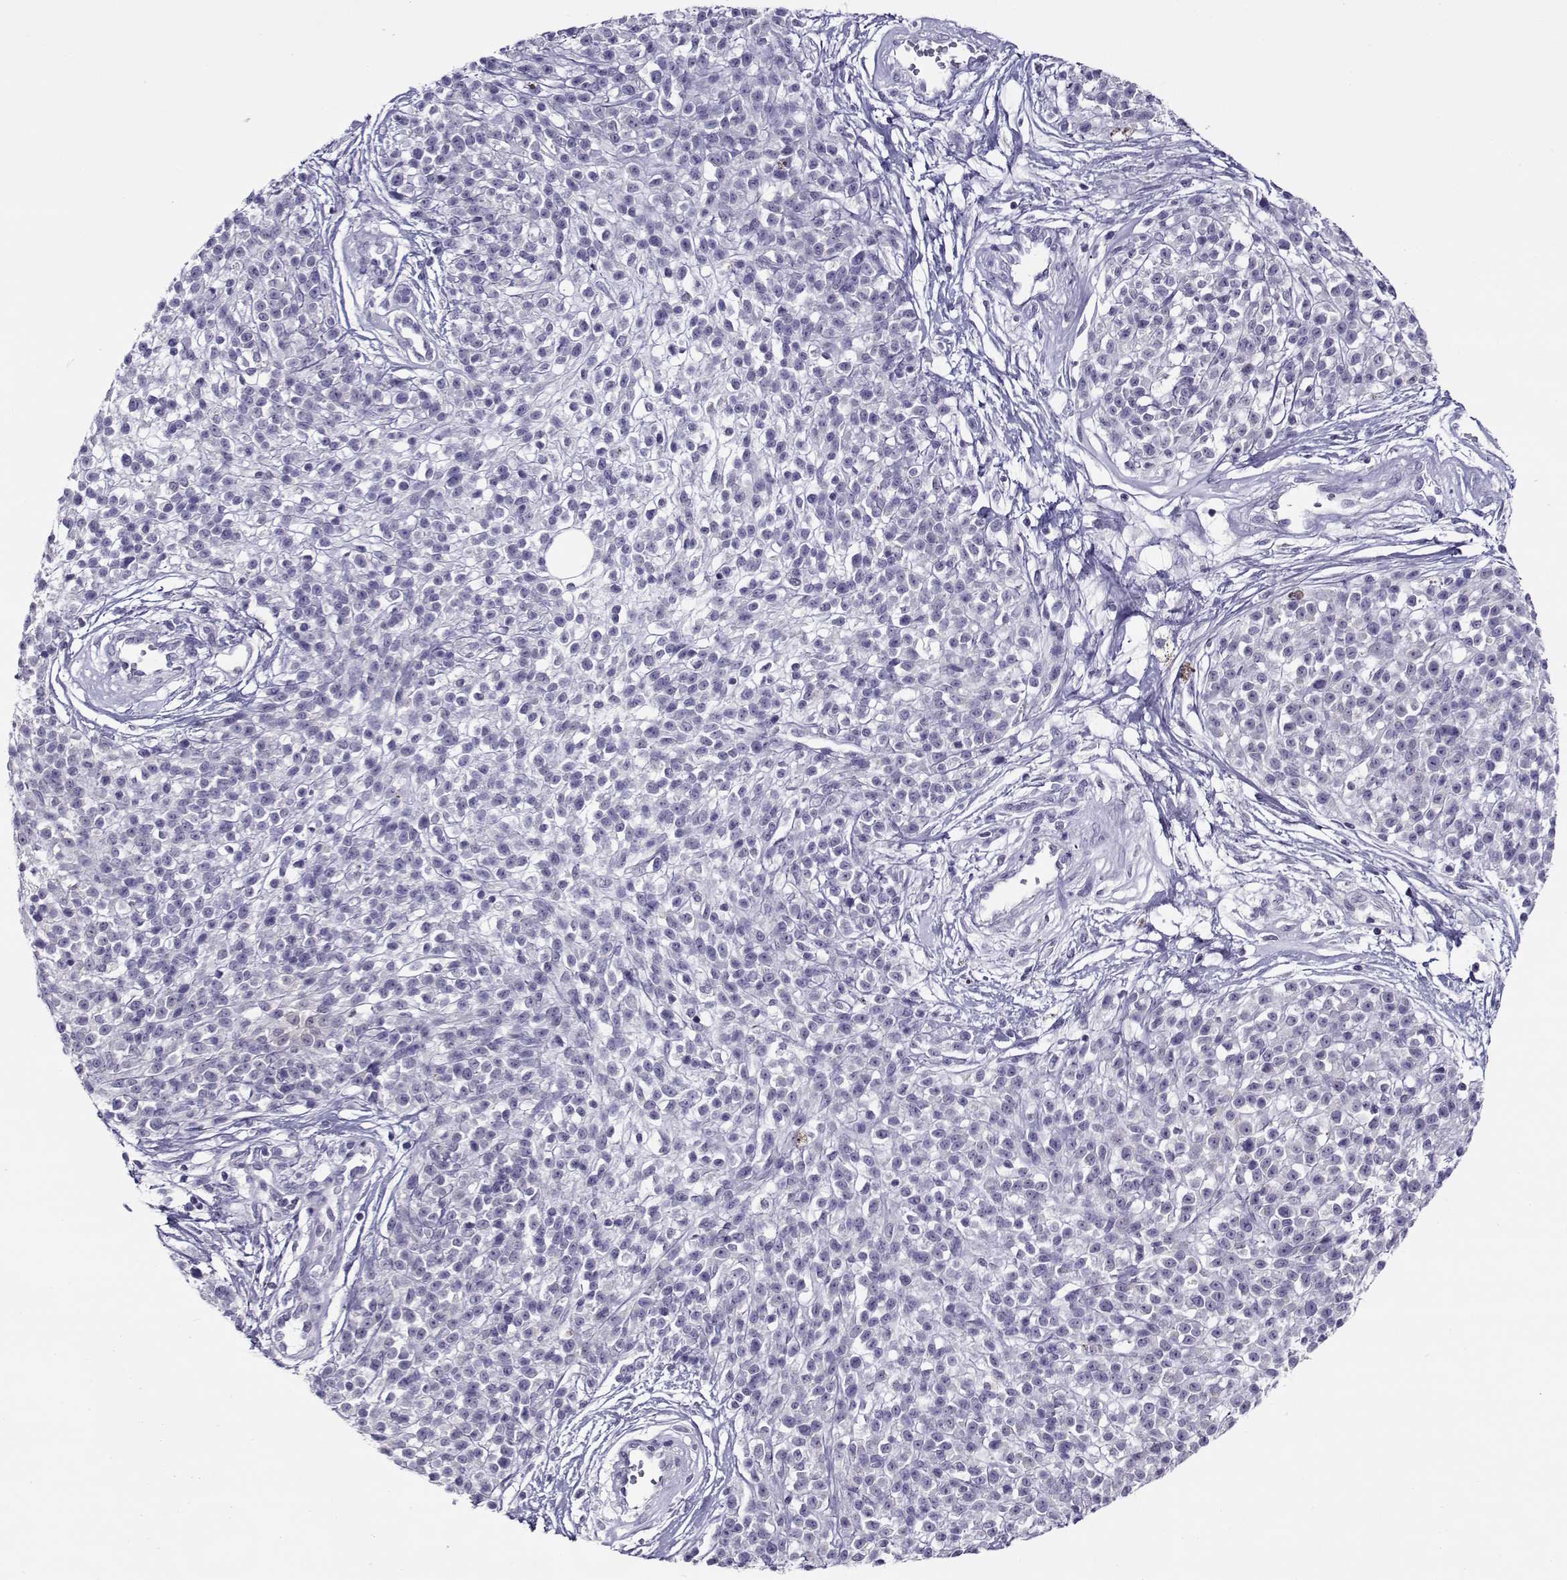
{"staining": {"intensity": "negative", "quantity": "none", "location": "none"}, "tissue": "melanoma", "cell_type": "Tumor cells", "image_type": "cancer", "snomed": [{"axis": "morphology", "description": "Malignant melanoma, NOS"}, {"axis": "topography", "description": "Skin"}, {"axis": "topography", "description": "Skin of trunk"}], "caption": "Image shows no protein expression in tumor cells of malignant melanoma tissue.", "gene": "FEZF1", "patient": {"sex": "male", "age": 74}}